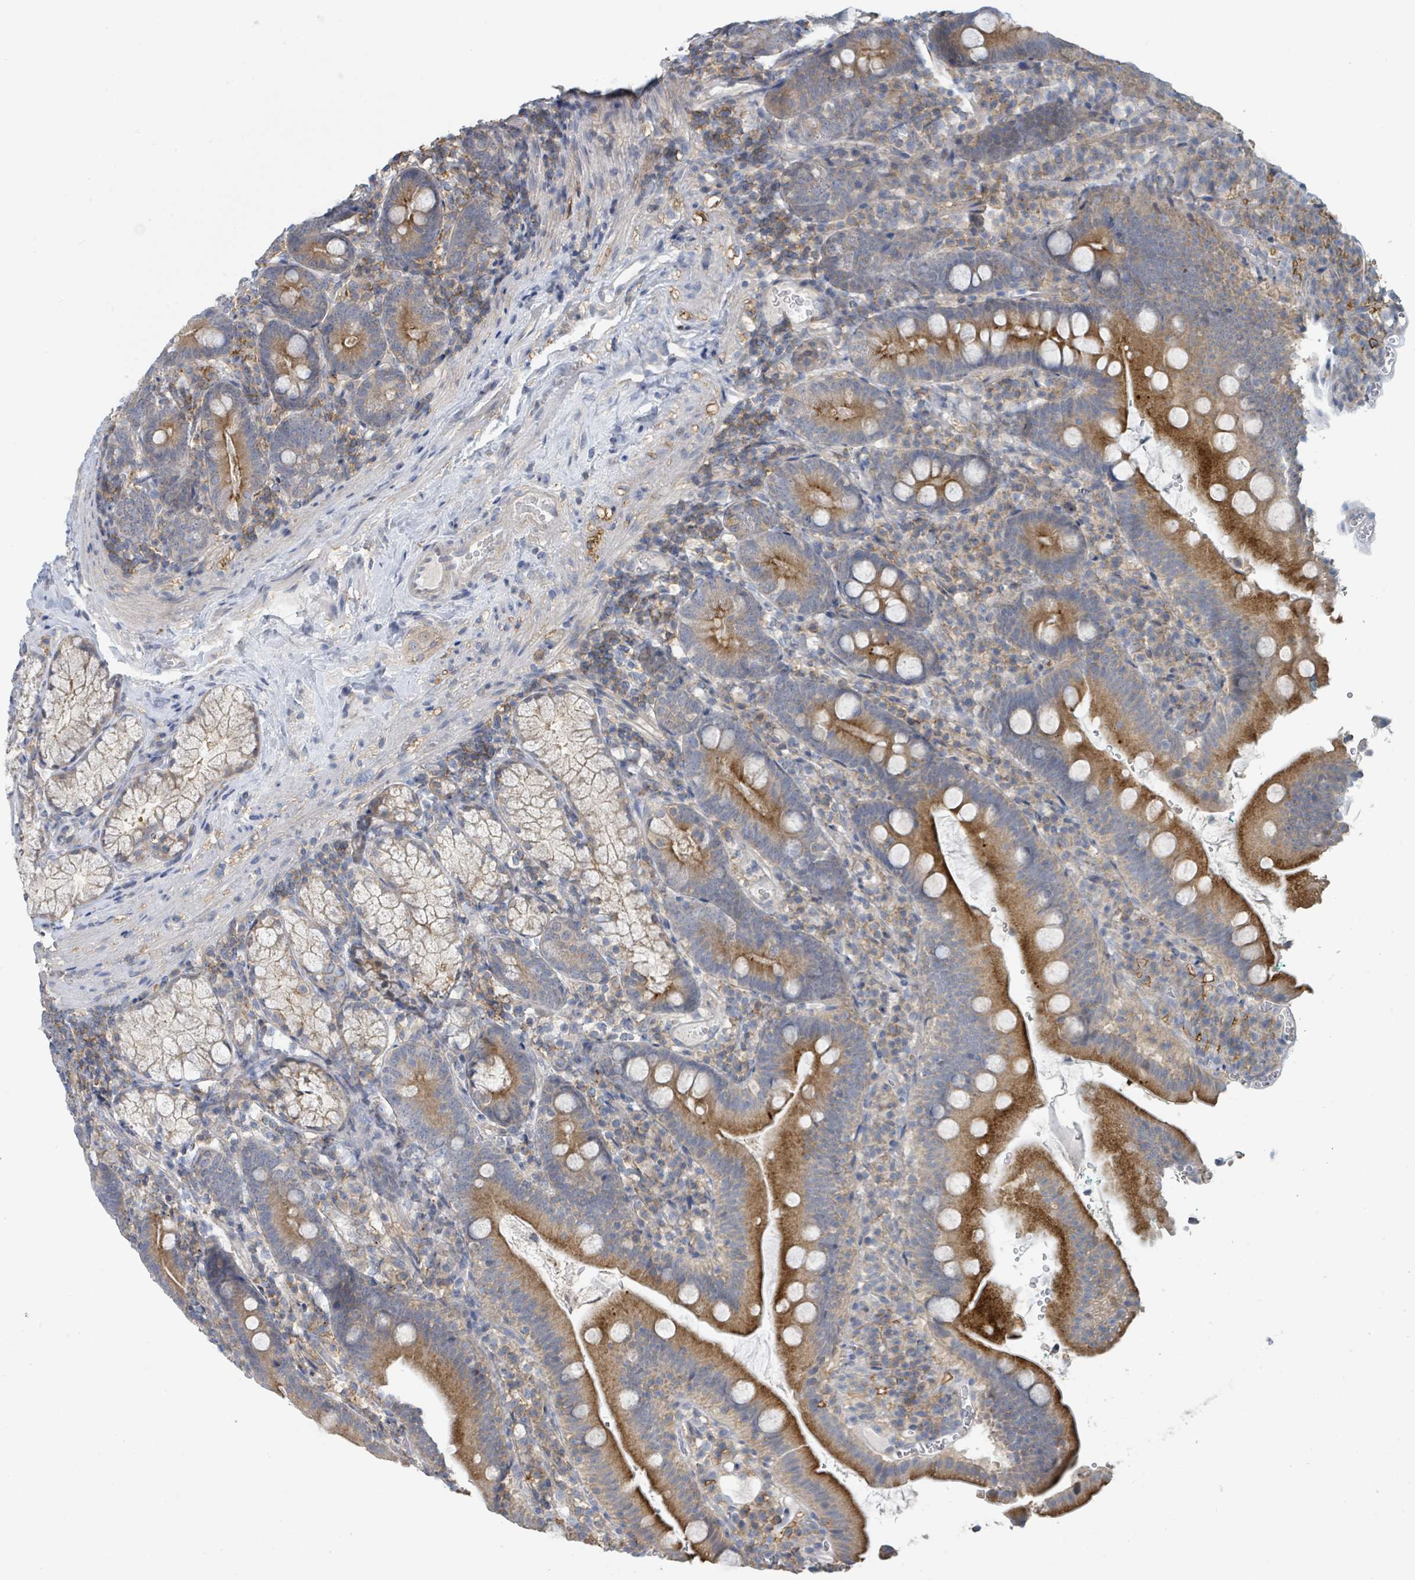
{"staining": {"intensity": "strong", "quantity": "25%-75%", "location": "cytoplasmic/membranous"}, "tissue": "duodenum", "cell_type": "Glandular cells", "image_type": "normal", "snomed": [{"axis": "morphology", "description": "Normal tissue, NOS"}, {"axis": "topography", "description": "Duodenum"}], "caption": "Protein positivity by IHC displays strong cytoplasmic/membranous expression in about 25%-75% of glandular cells in unremarkable duodenum. (DAB IHC, brown staining for protein, blue staining for nuclei).", "gene": "LRRC42", "patient": {"sex": "female", "age": 67}}